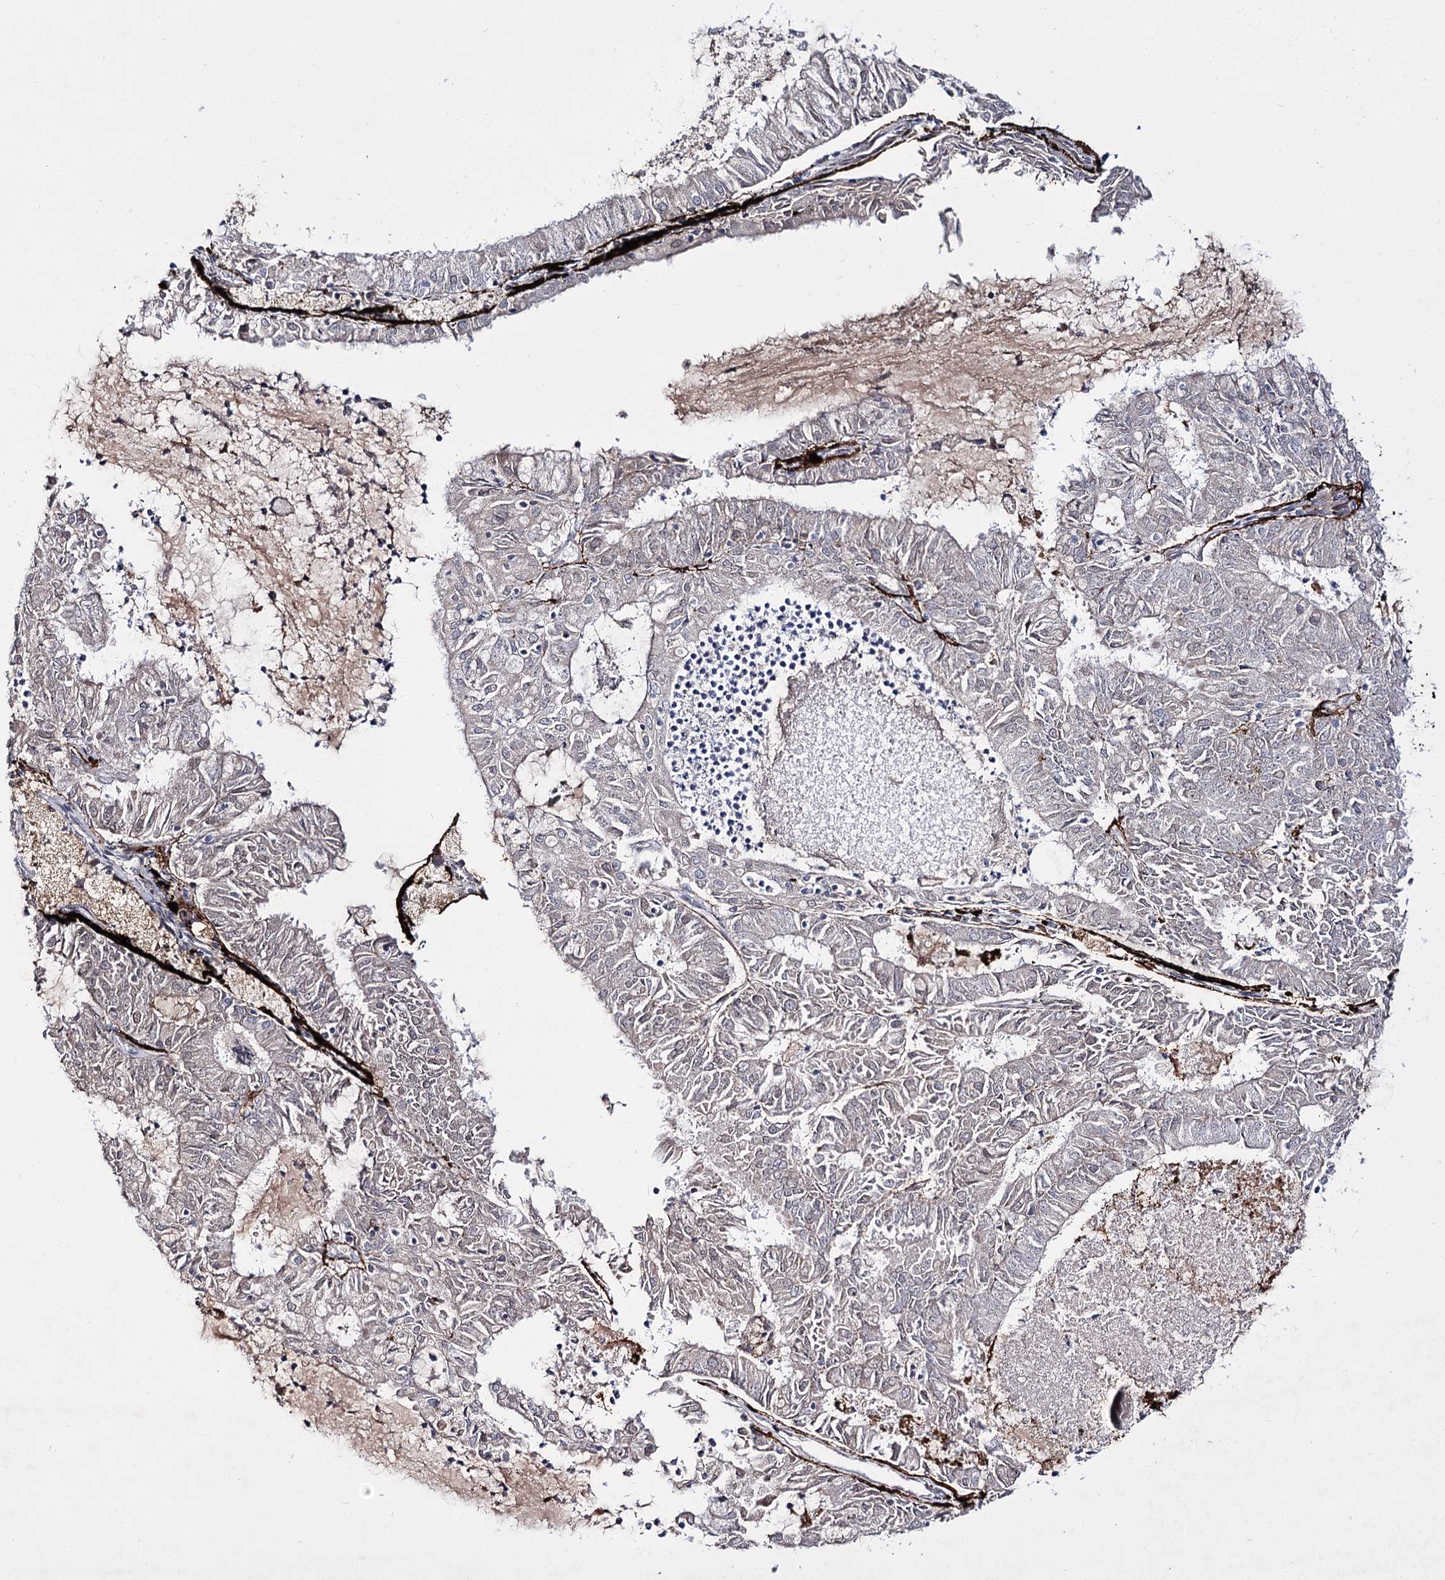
{"staining": {"intensity": "negative", "quantity": "none", "location": "none"}, "tissue": "endometrial cancer", "cell_type": "Tumor cells", "image_type": "cancer", "snomed": [{"axis": "morphology", "description": "Adenocarcinoma, NOS"}, {"axis": "topography", "description": "Endometrium"}], "caption": "Photomicrograph shows no protein staining in tumor cells of adenocarcinoma (endometrial) tissue. (DAB (3,3'-diaminobenzidine) immunohistochemistry (IHC) with hematoxylin counter stain).", "gene": "C11orf80", "patient": {"sex": "female", "age": 57}}